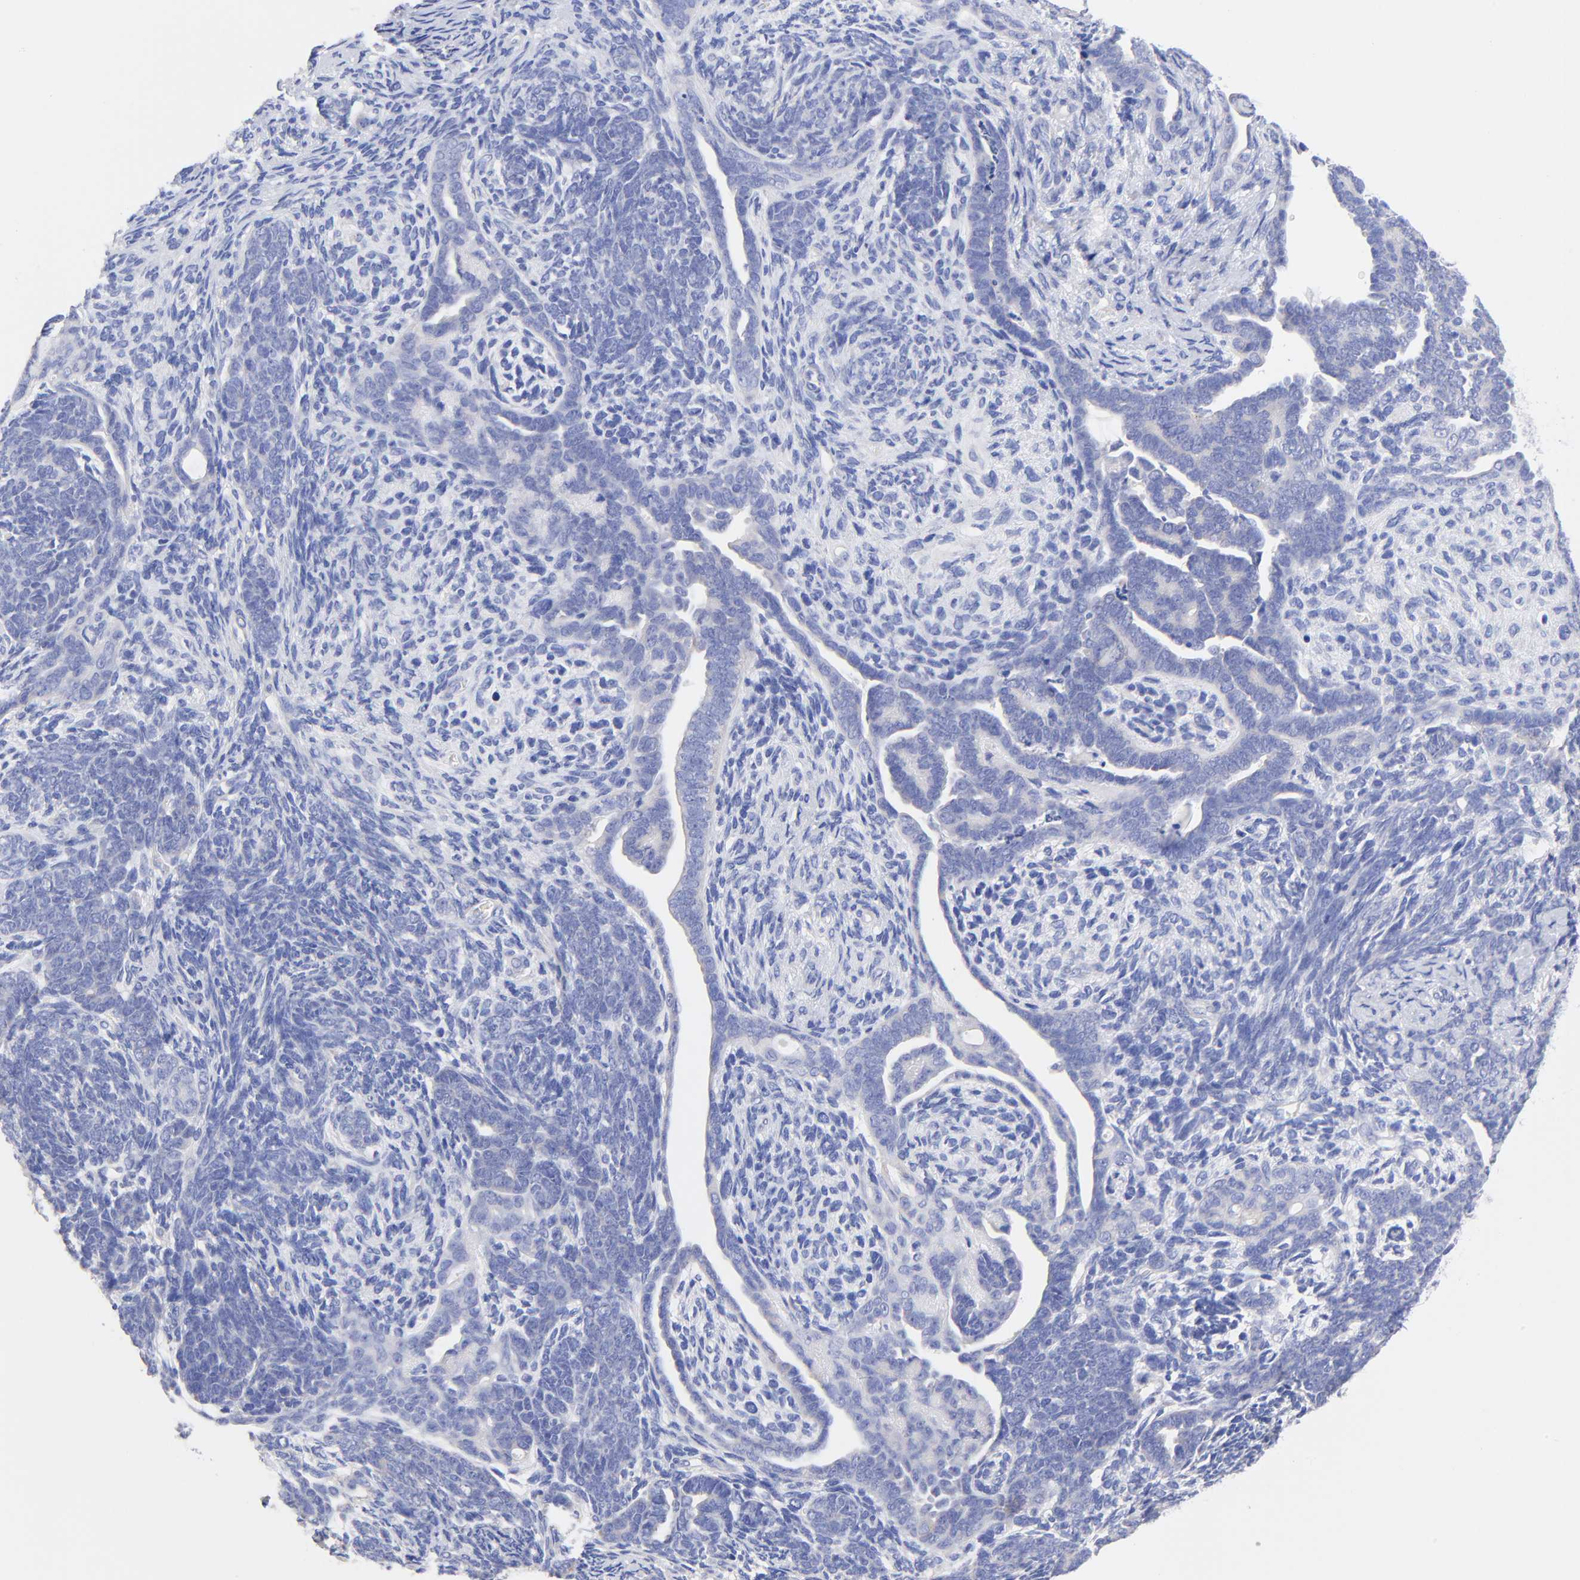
{"staining": {"intensity": "negative", "quantity": "none", "location": "none"}, "tissue": "endometrial cancer", "cell_type": "Tumor cells", "image_type": "cancer", "snomed": [{"axis": "morphology", "description": "Neoplasm, malignant, NOS"}, {"axis": "topography", "description": "Endometrium"}], "caption": "Immunohistochemistry image of endometrial cancer stained for a protein (brown), which displays no positivity in tumor cells.", "gene": "TNFRSF13C", "patient": {"sex": "female", "age": 74}}